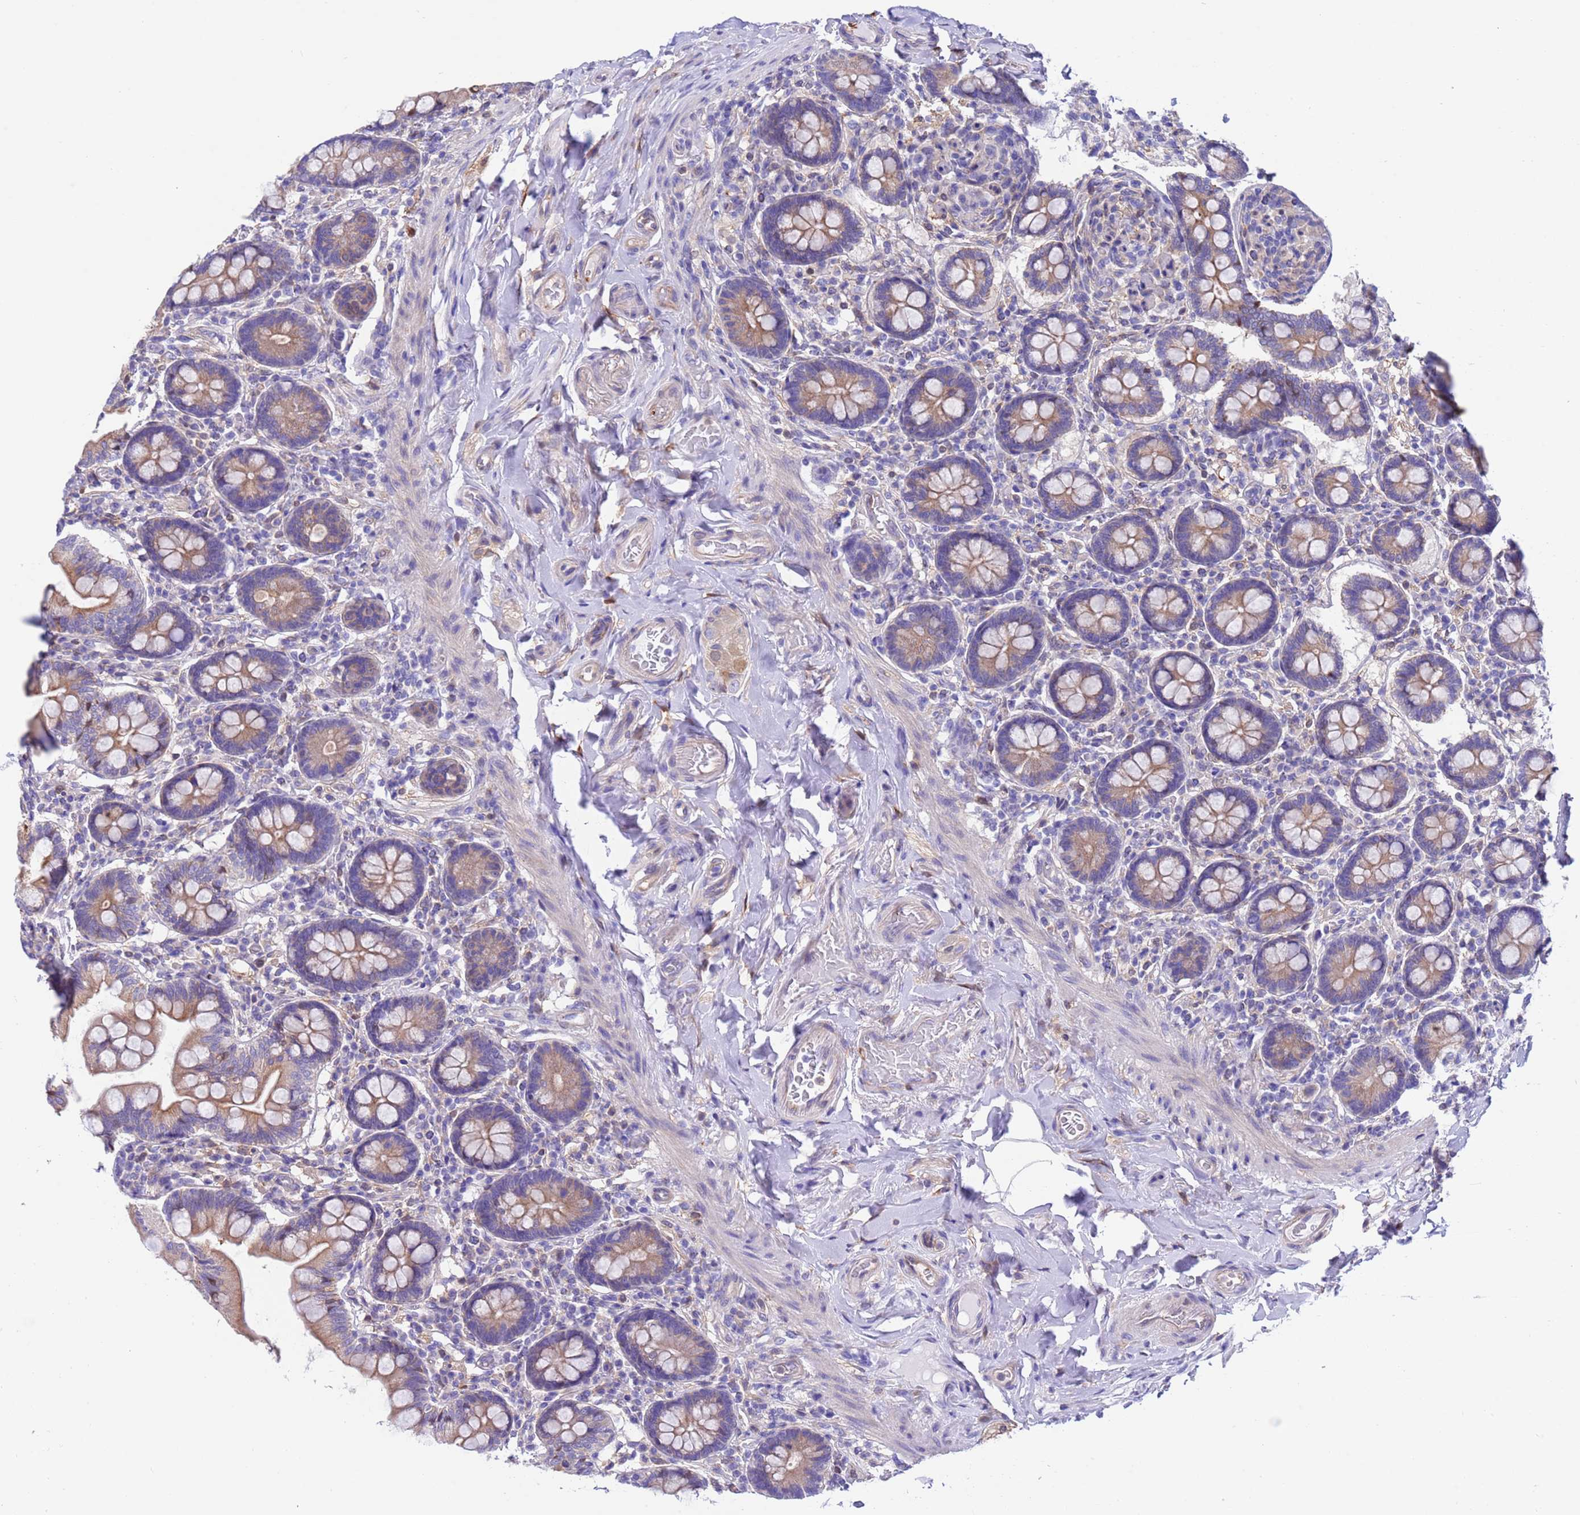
{"staining": {"intensity": "moderate", "quantity": ">75%", "location": "cytoplasmic/membranous,nuclear"}, "tissue": "small intestine", "cell_type": "Glandular cells", "image_type": "normal", "snomed": [{"axis": "morphology", "description": "Normal tissue, NOS"}, {"axis": "topography", "description": "Small intestine"}], "caption": "Protein expression analysis of benign human small intestine reveals moderate cytoplasmic/membranous,nuclear staining in approximately >75% of glandular cells. The protein is stained brown, and the nuclei are stained in blue (DAB (3,3'-diaminobenzidine) IHC with brightfield microscopy, high magnification).", "gene": "C6orf47", "patient": {"sex": "female", "age": 64}}